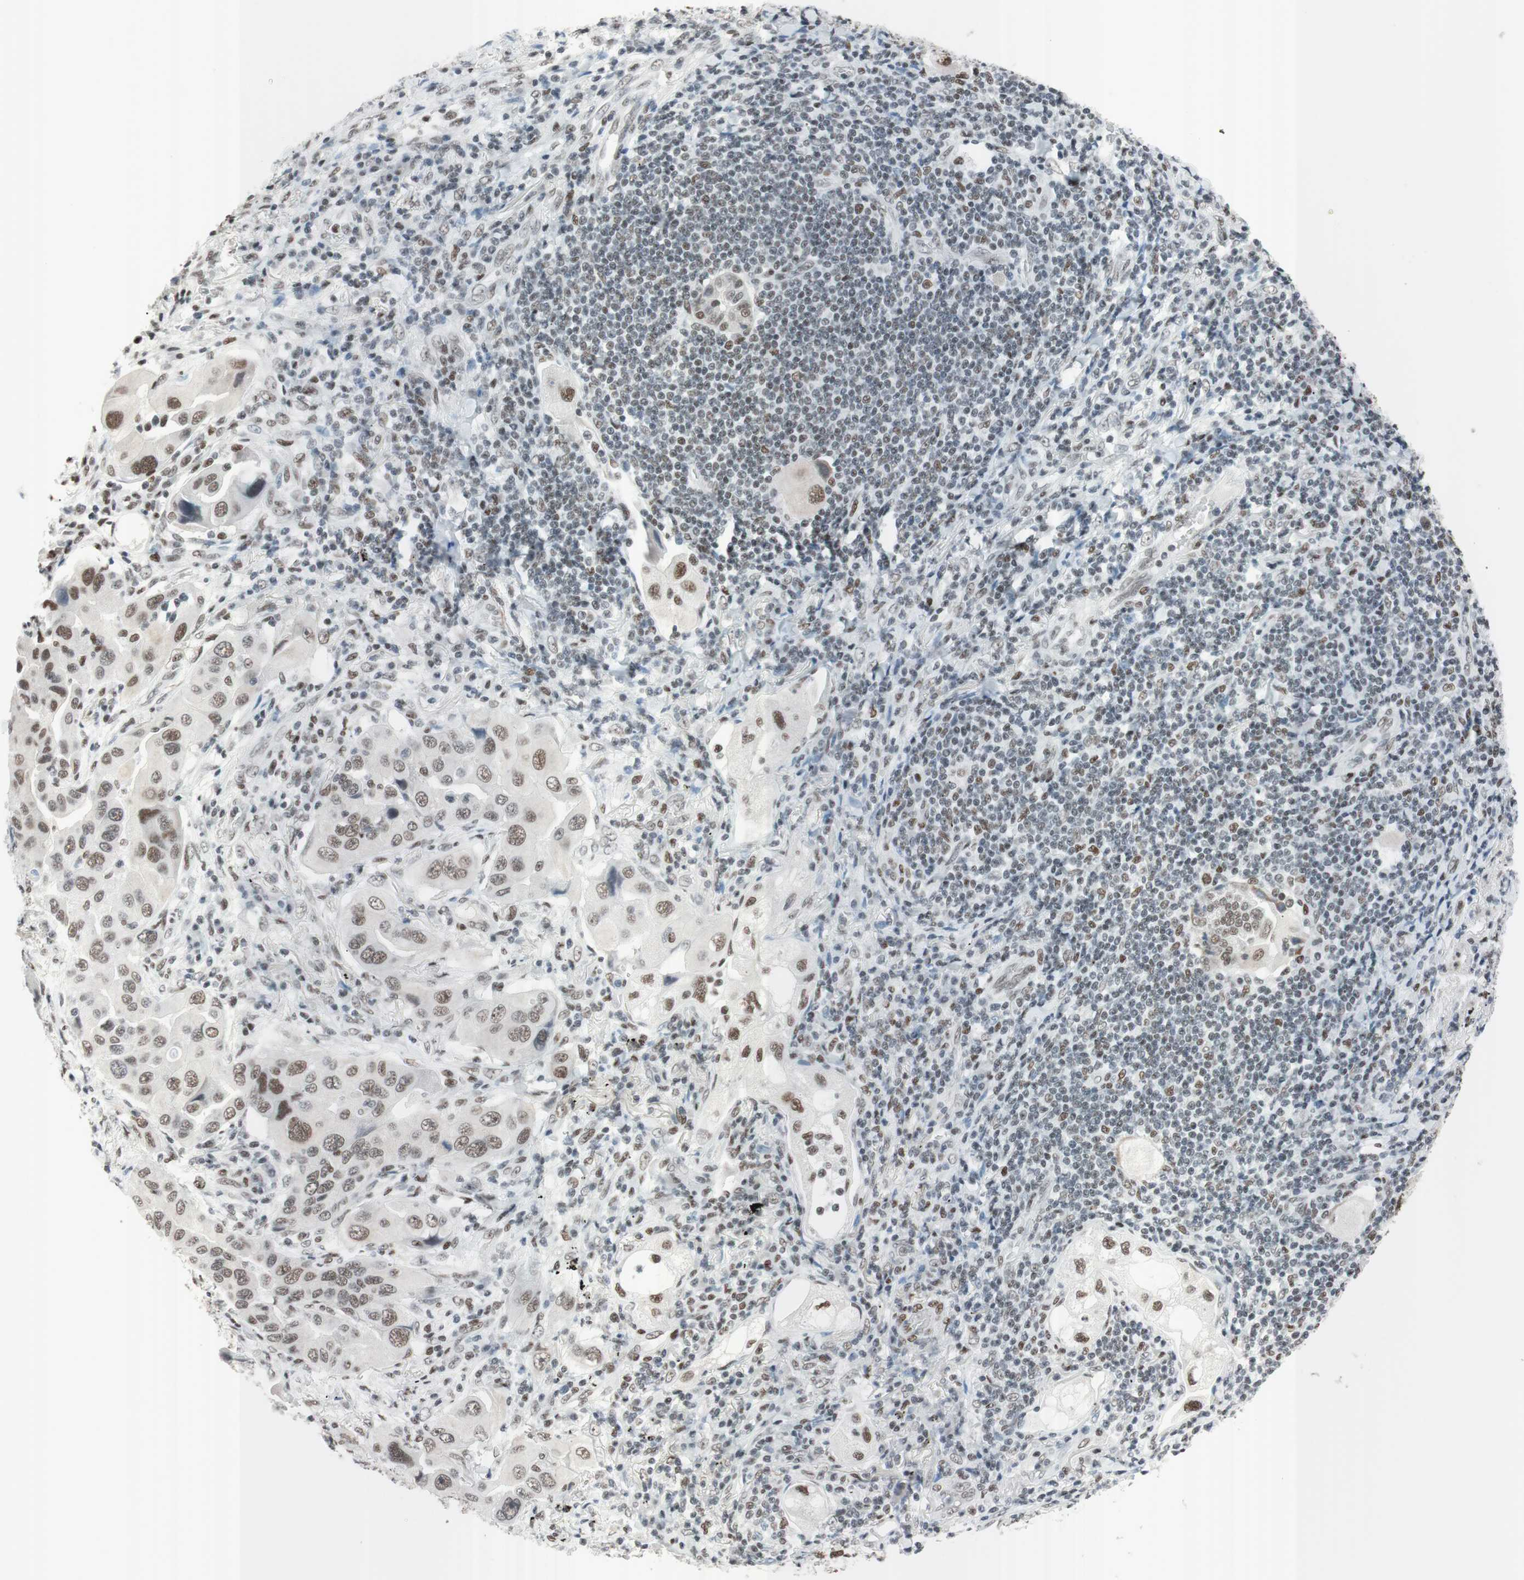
{"staining": {"intensity": "strong", "quantity": ">75%", "location": "nuclear"}, "tissue": "lung cancer", "cell_type": "Tumor cells", "image_type": "cancer", "snomed": [{"axis": "morphology", "description": "Adenocarcinoma, NOS"}, {"axis": "topography", "description": "Lung"}], "caption": "Immunohistochemical staining of lung adenocarcinoma shows high levels of strong nuclear protein expression in about >75% of tumor cells. Immunohistochemistry (ihc) stains the protein of interest in brown and the nuclei are stained blue.", "gene": "ARID1A", "patient": {"sex": "female", "age": 65}}